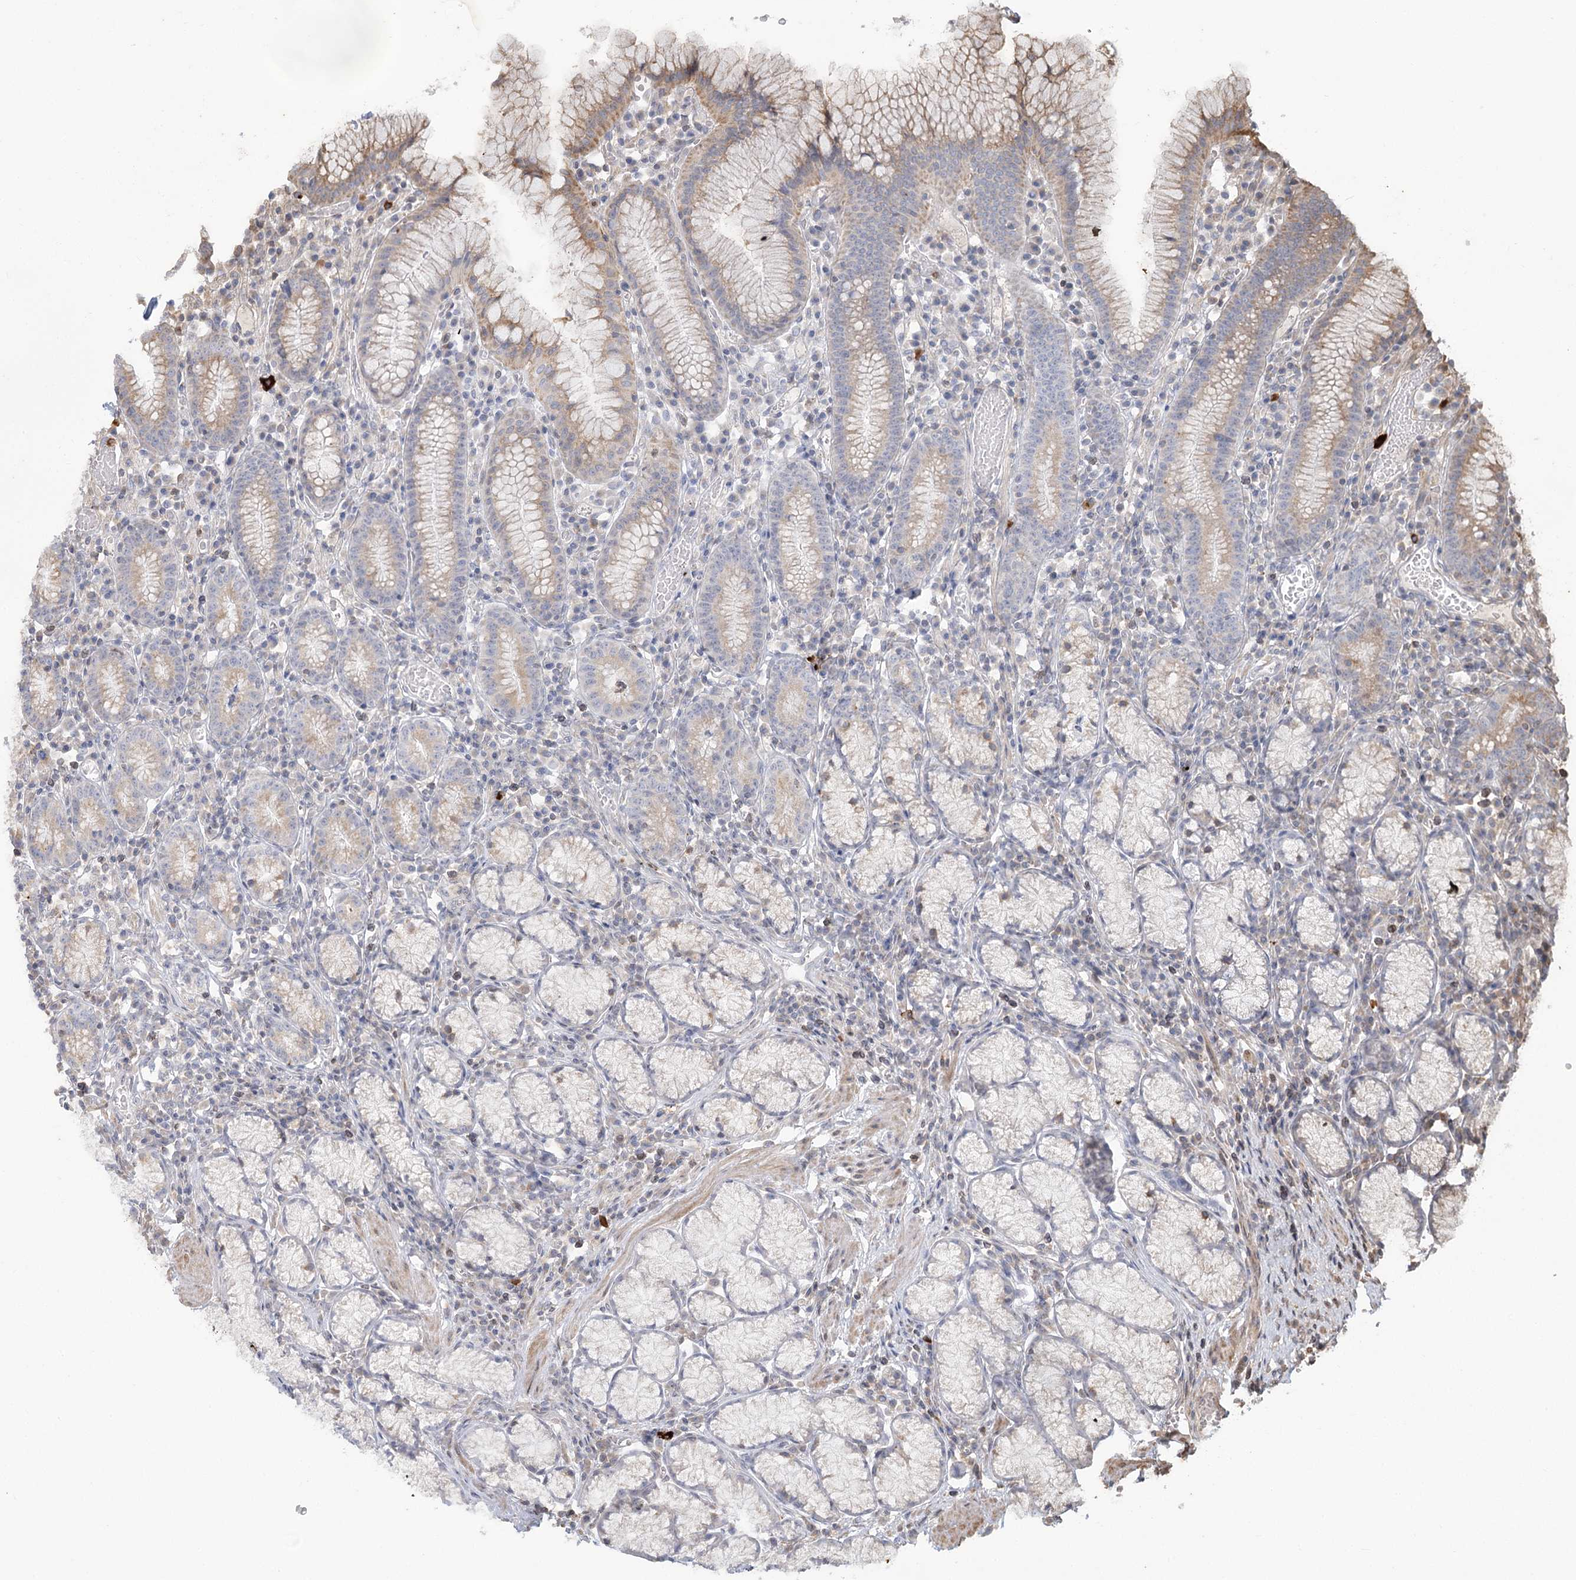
{"staining": {"intensity": "moderate", "quantity": "<25%", "location": "cytoplasmic/membranous"}, "tissue": "stomach", "cell_type": "Glandular cells", "image_type": "normal", "snomed": [{"axis": "morphology", "description": "Normal tissue, NOS"}, {"axis": "topography", "description": "Stomach"}], "caption": "The micrograph displays staining of normal stomach, revealing moderate cytoplasmic/membranous protein positivity (brown color) within glandular cells.", "gene": "MTMR3", "patient": {"sex": "male", "age": 55}}